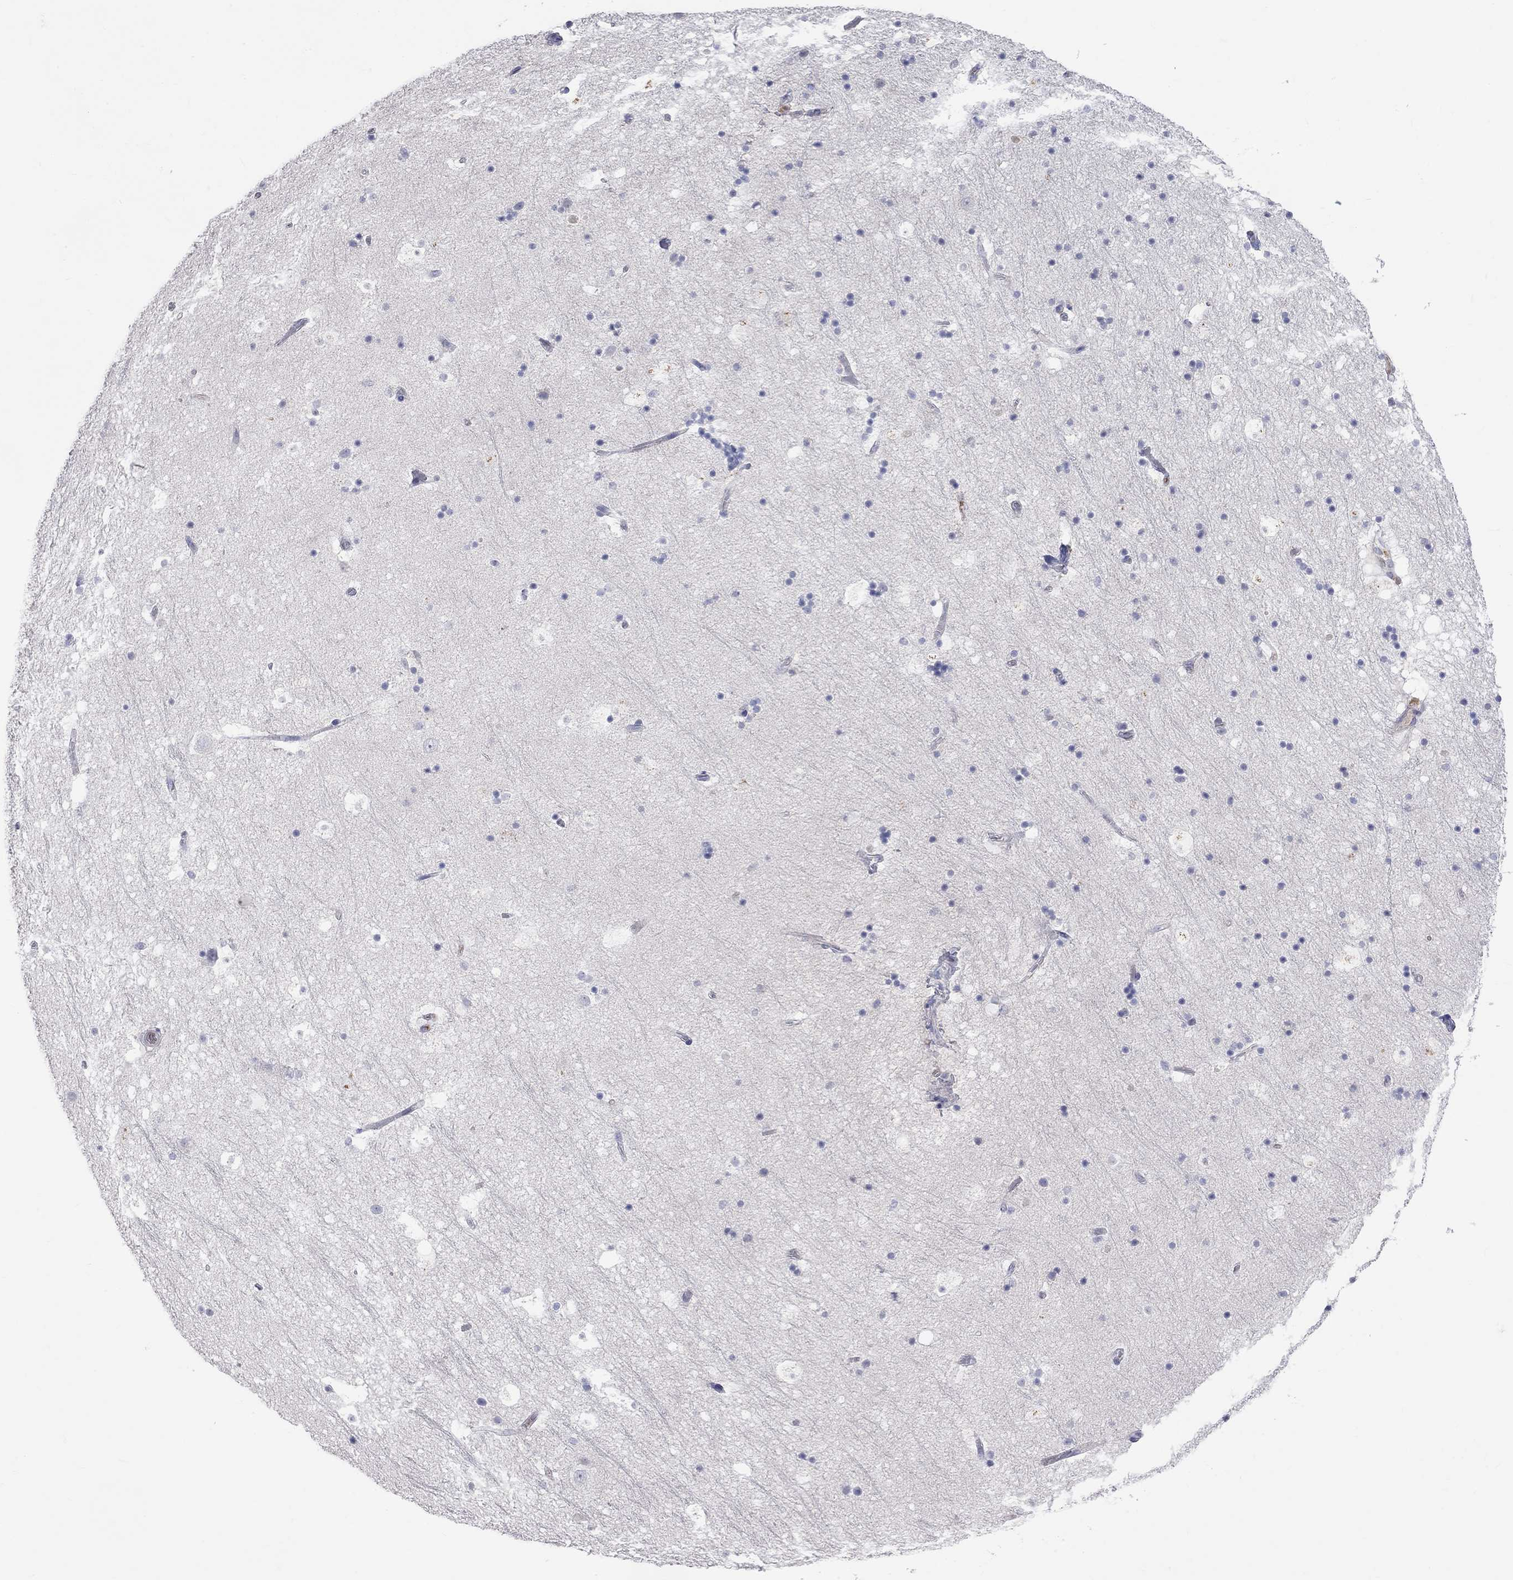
{"staining": {"intensity": "negative", "quantity": "none", "location": "none"}, "tissue": "hippocampus", "cell_type": "Glial cells", "image_type": "normal", "snomed": [{"axis": "morphology", "description": "Normal tissue, NOS"}, {"axis": "topography", "description": "Hippocampus"}], "caption": "Protein analysis of unremarkable hippocampus displays no significant staining in glial cells.", "gene": "KCND2", "patient": {"sex": "male", "age": 51}}